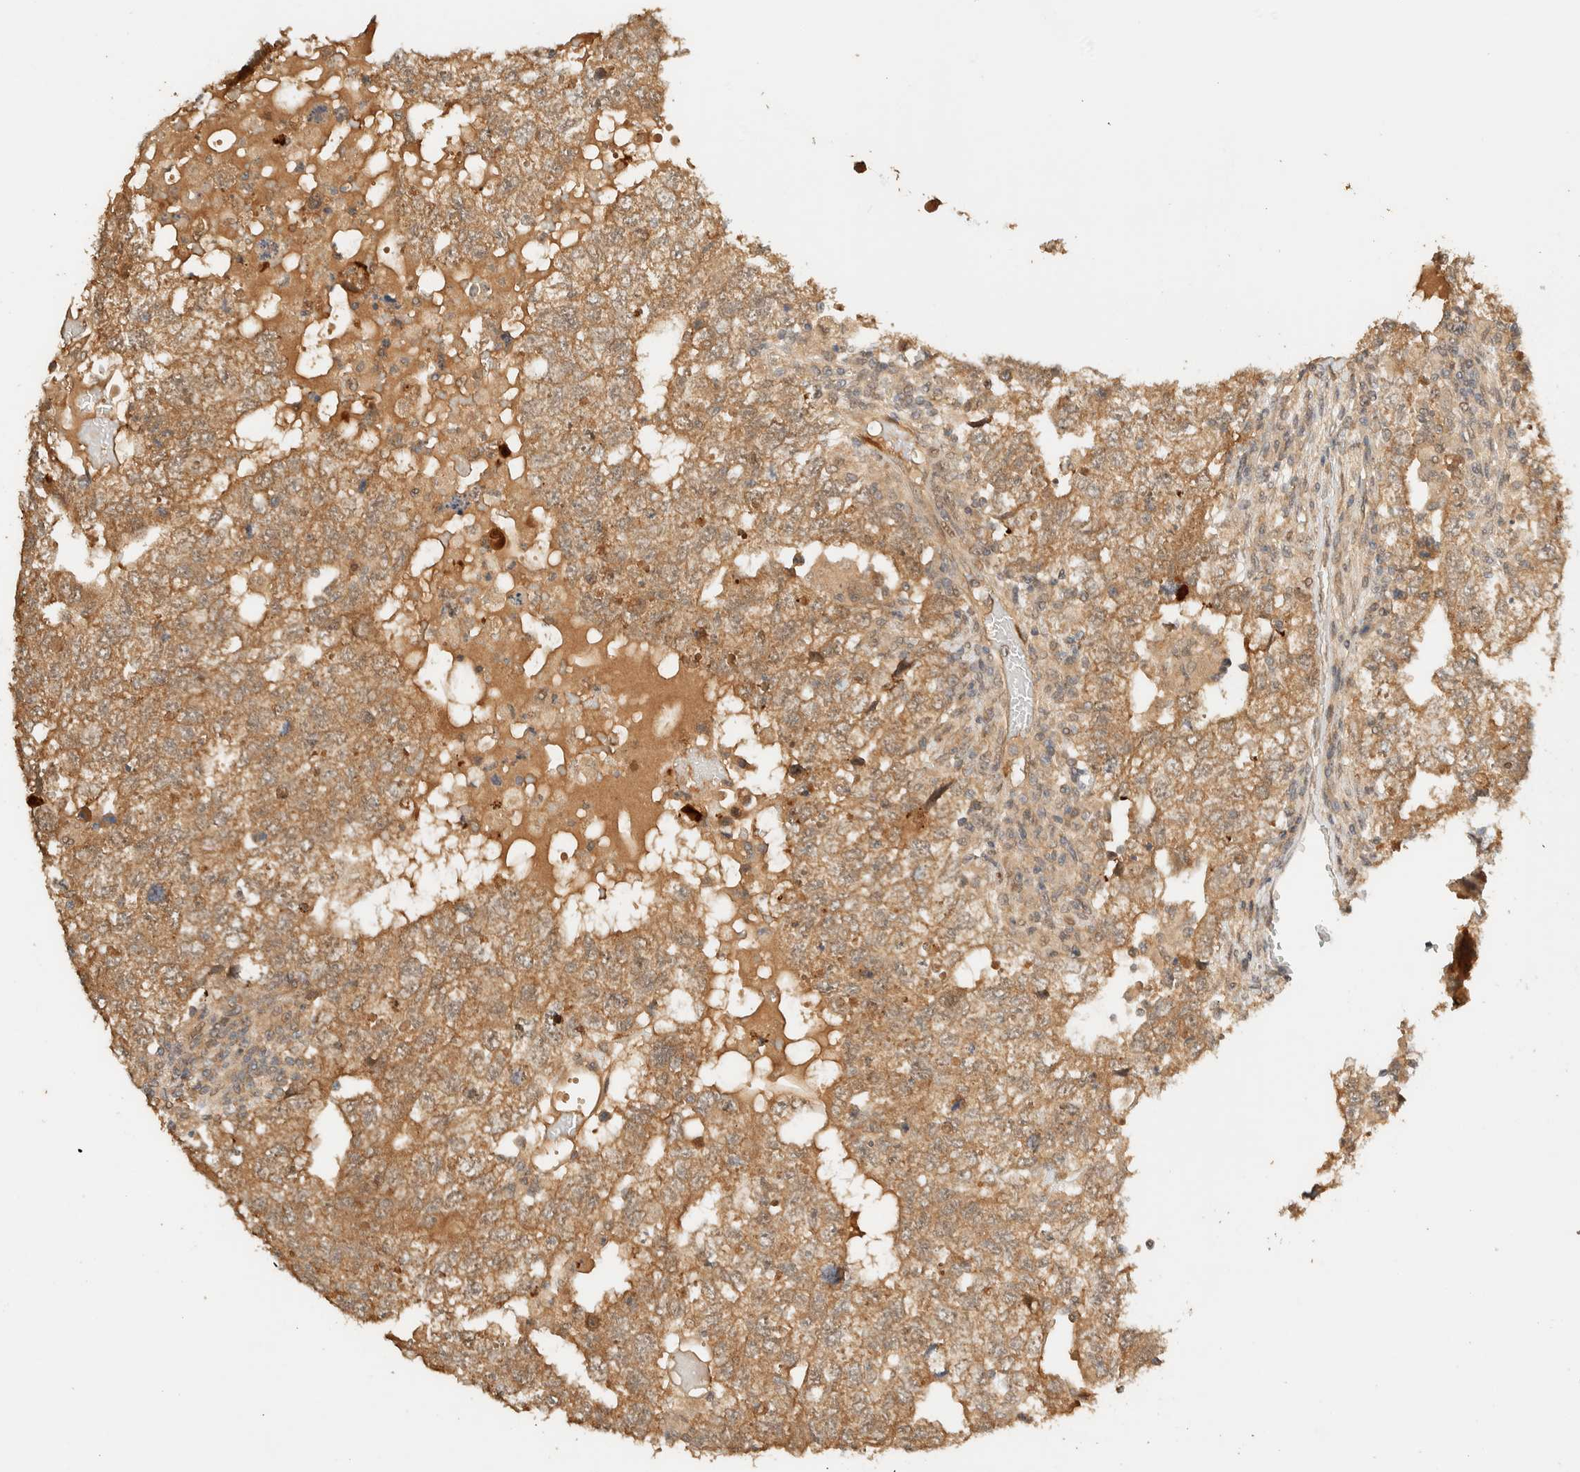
{"staining": {"intensity": "moderate", "quantity": ">75%", "location": "cytoplasmic/membranous"}, "tissue": "testis cancer", "cell_type": "Tumor cells", "image_type": "cancer", "snomed": [{"axis": "morphology", "description": "Carcinoma, Embryonal, NOS"}, {"axis": "topography", "description": "Testis"}], "caption": "Tumor cells show medium levels of moderate cytoplasmic/membranous positivity in about >75% of cells in testis cancer. Nuclei are stained in blue.", "gene": "ZBTB34", "patient": {"sex": "male", "age": 36}}